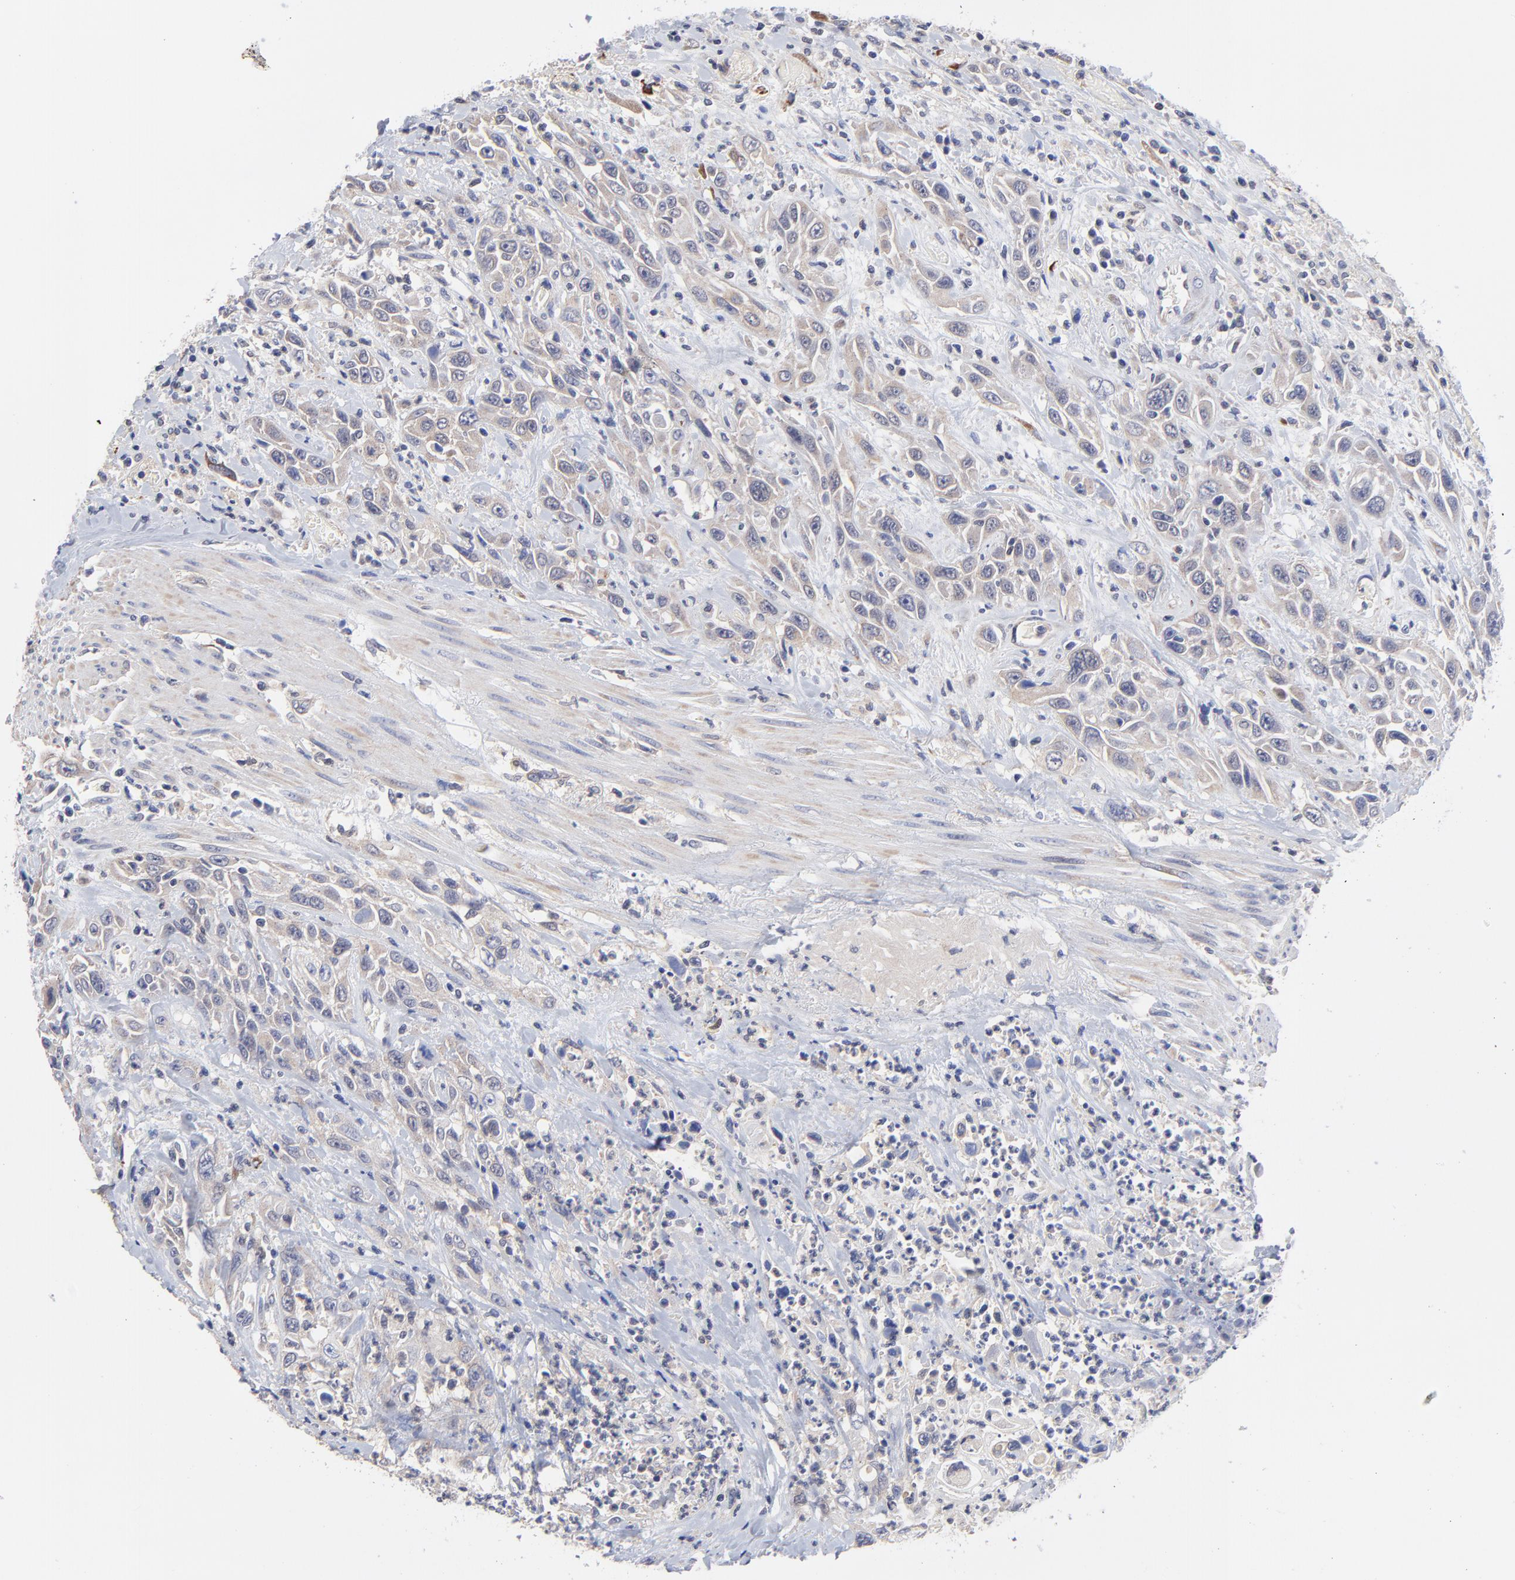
{"staining": {"intensity": "weak", "quantity": ">75%", "location": "cytoplasmic/membranous"}, "tissue": "urothelial cancer", "cell_type": "Tumor cells", "image_type": "cancer", "snomed": [{"axis": "morphology", "description": "Urothelial carcinoma, High grade"}, {"axis": "topography", "description": "Urinary bladder"}], "caption": "IHC of high-grade urothelial carcinoma exhibits low levels of weak cytoplasmic/membranous expression in about >75% of tumor cells.", "gene": "PCMT1", "patient": {"sex": "female", "age": 84}}